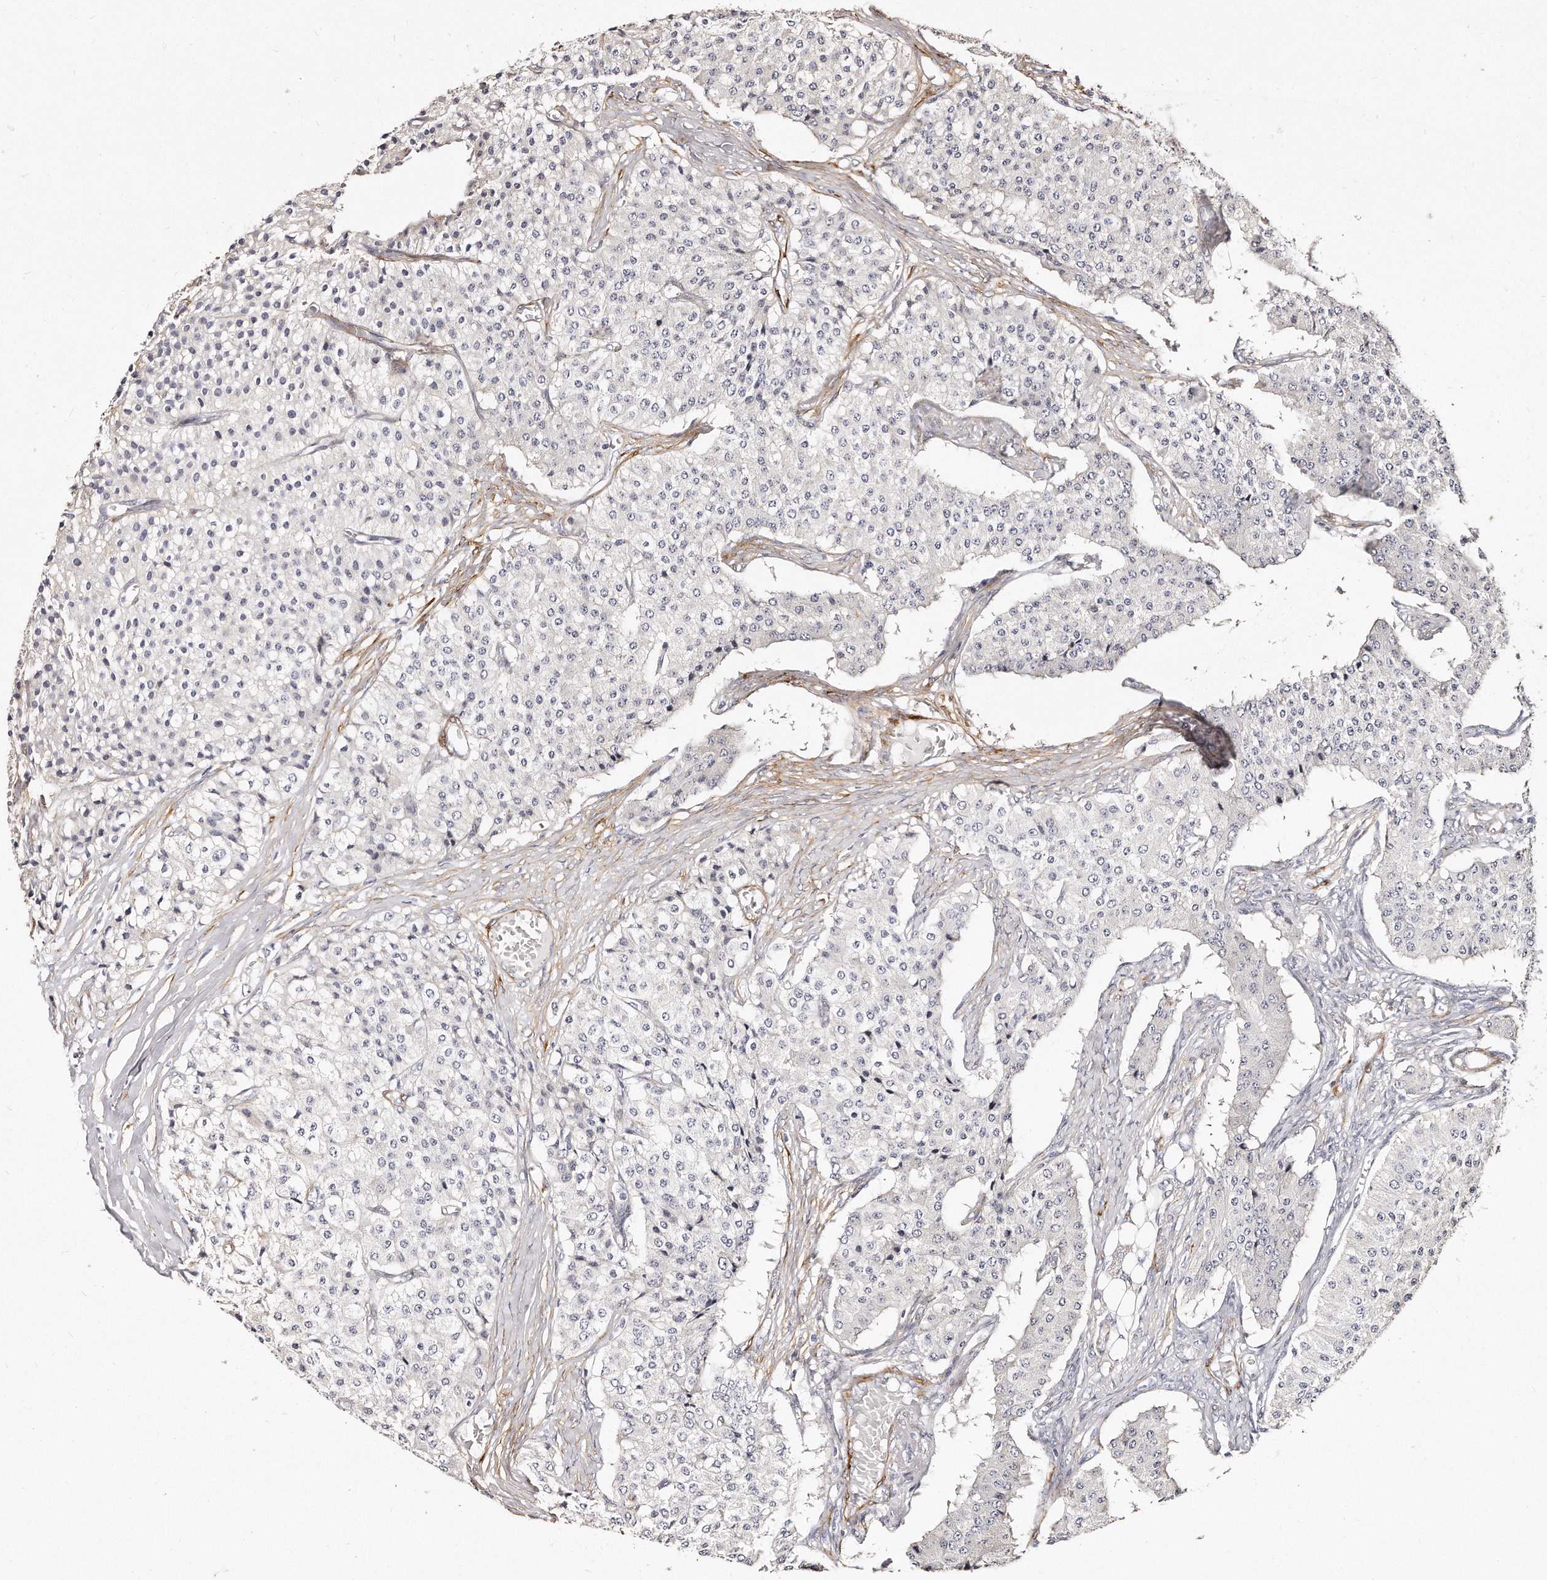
{"staining": {"intensity": "negative", "quantity": "none", "location": "none"}, "tissue": "carcinoid", "cell_type": "Tumor cells", "image_type": "cancer", "snomed": [{"axis": "morphology", "description": "Carcinoid, malignant, NOS"}, {"axis": "topography", "description": "Colon"}], "caption": "The histopathology image displays no significant expression in tumor cells of carcinoid.", "gene": "LMOD1", "patient": {"sex": "female", "age": 52}}